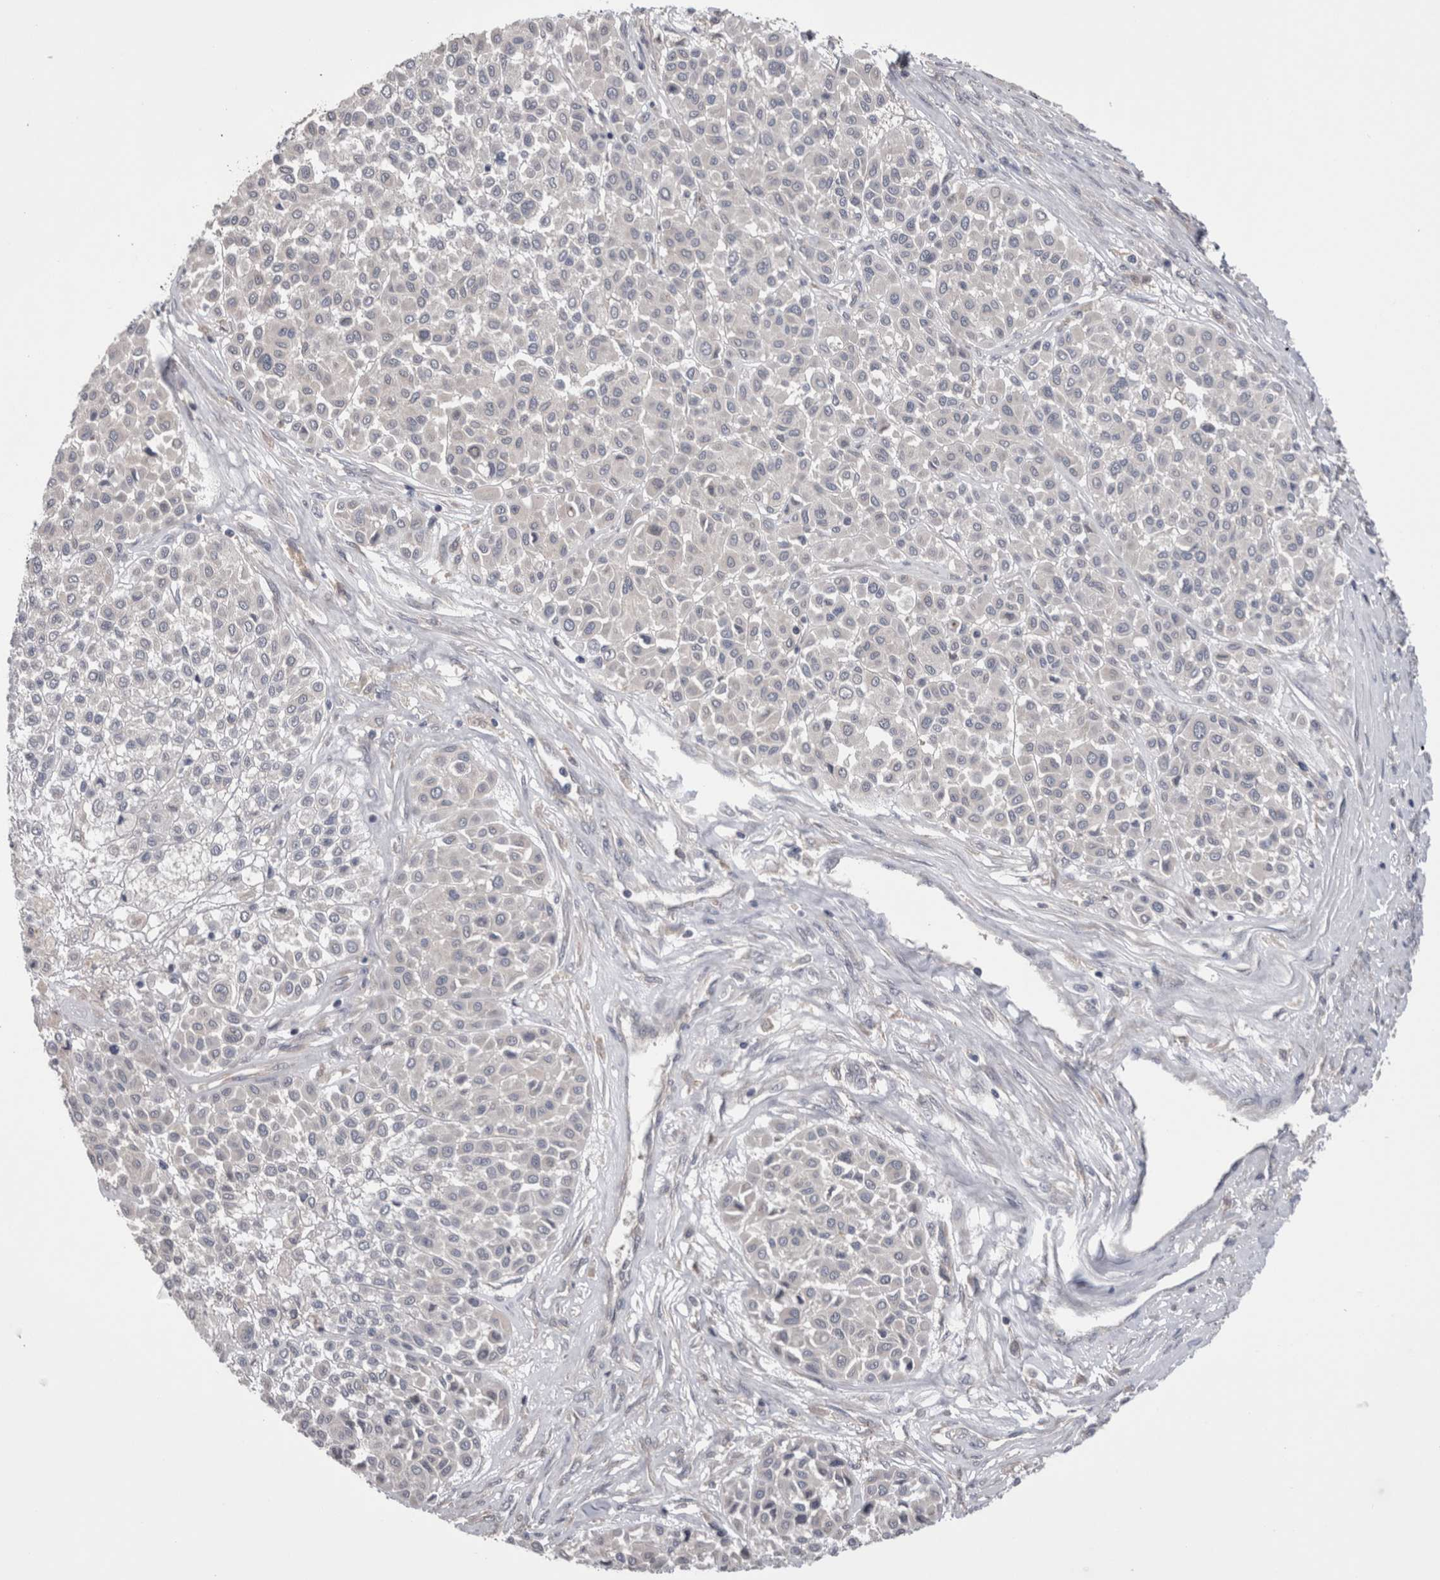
{"staining": {"intensity": "negative", "quantity": "none", "location": "none"}, "tissue": "melanoma", "cell_type": "Tumor cells", "image_type": "cancer", "snomed": [{"axis": "morphology", "description": "Malignant melanoma, Metastatic site"}, {"axis": "topography", "description": "Soft tissue"}], "caption": "This is an immunohistochemistry image of human melanoma. There is no positivity in tumor cells.", "gene": "DCTN6", "patient": {"sex": "male", "age": 41}}